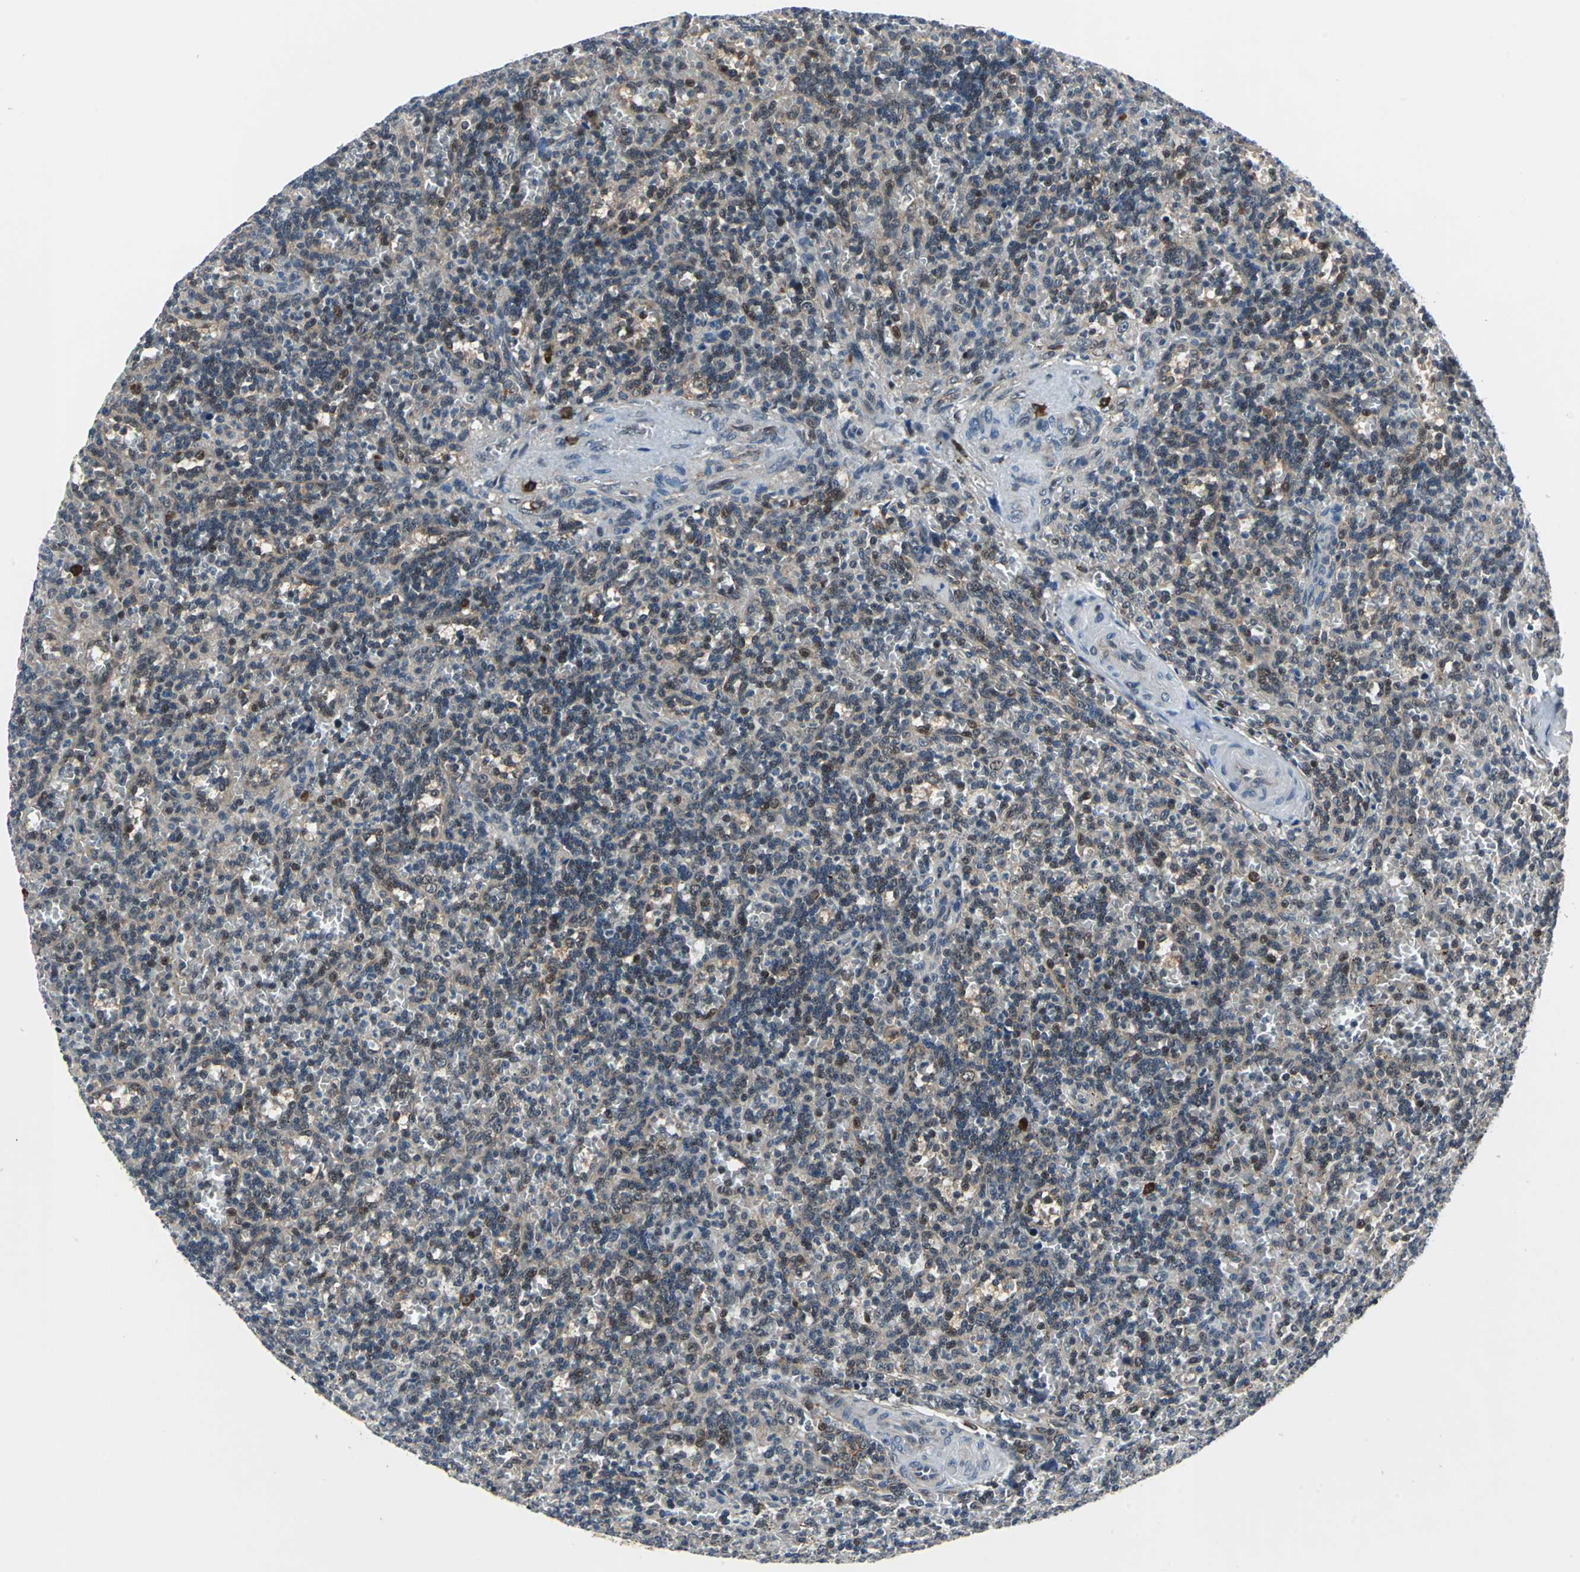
{"staining": {"intensity": "weak", "quantity": "25%-75%", "location": "cytoplasmic/membranous,nuclear"}, "tissue": "lymphoma", "cell_type": "Tumor cells", "image_type": "cancer", "snomed": [{"axis": "morphology", "description": "Malignant lymphoma, non-Hodgkin's type, Low grade"}, {"axis": "topography", "description": "Spleen"}], "caption": "The image exhibits staining of lymphoma, revealing weak cytoplasmic/membranous and nuclear protein expression (brown color) within tumor cells. The staining was performed using DAB (3,3'-diaminobenzidine) to visualize the protein expression in brown, while the nuclei were stained in blue with hematoxylin (Magnification: 20x).", "gene": "POLR3K", "patient": {"sex": "male", "age": 73}}